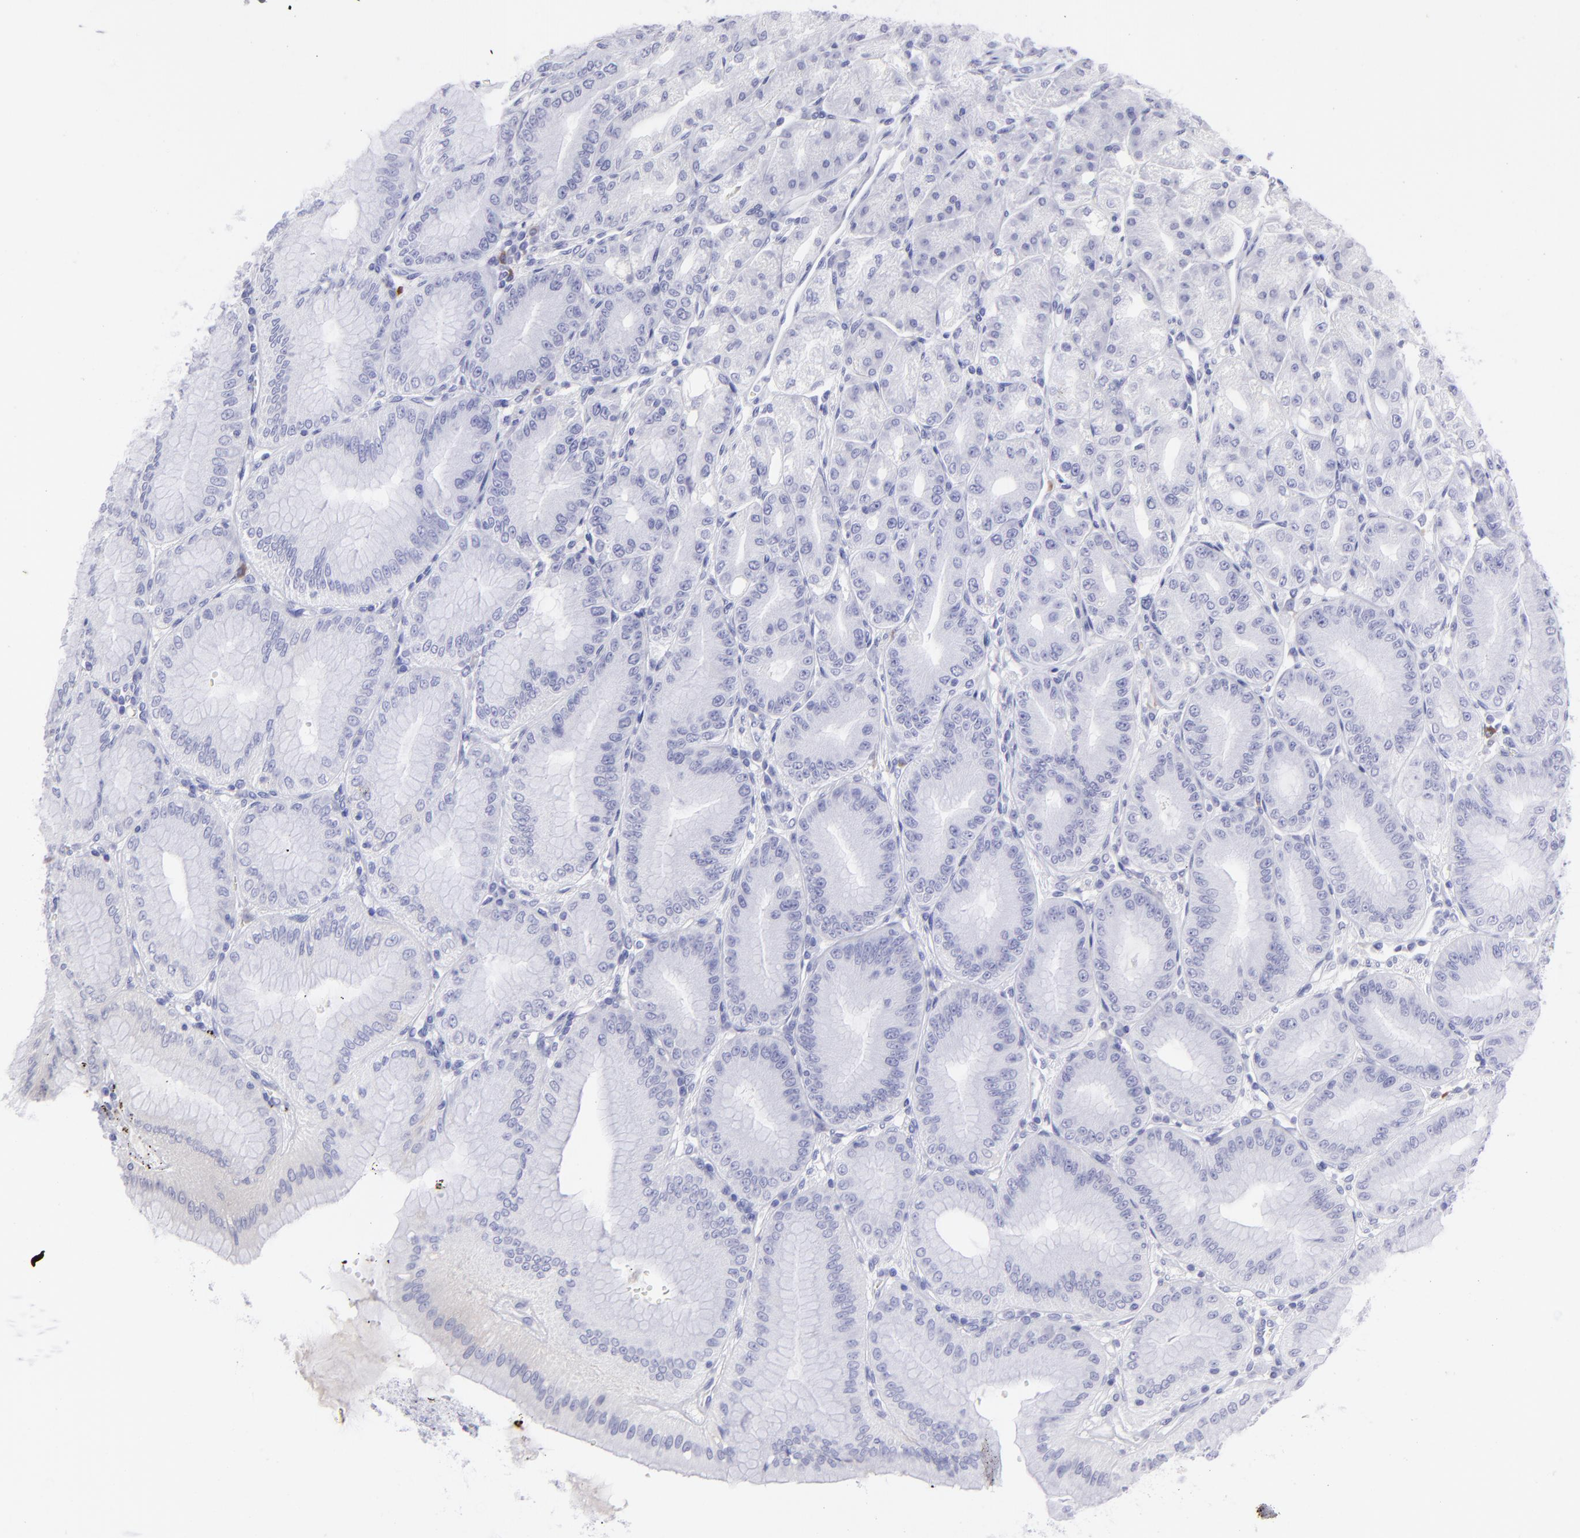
{"staining": {"intensity": "negative", "quantity": "none", "location": "none"}, "tissue": "stomach", "cell_type": "Glandular cells", "image_type": "normal", "snomed": [{"axis": "morphology", "description": "Normal tissue, NOS"}, {"axis": "topography", "description": "Stomach, lower"}], "caption": "Immunohistochemistry (IHC) of normal stomach shows no positivity in glandular cells.", "gene": "SLC1A2", "patient": {"sex": "male", "age": 71}}